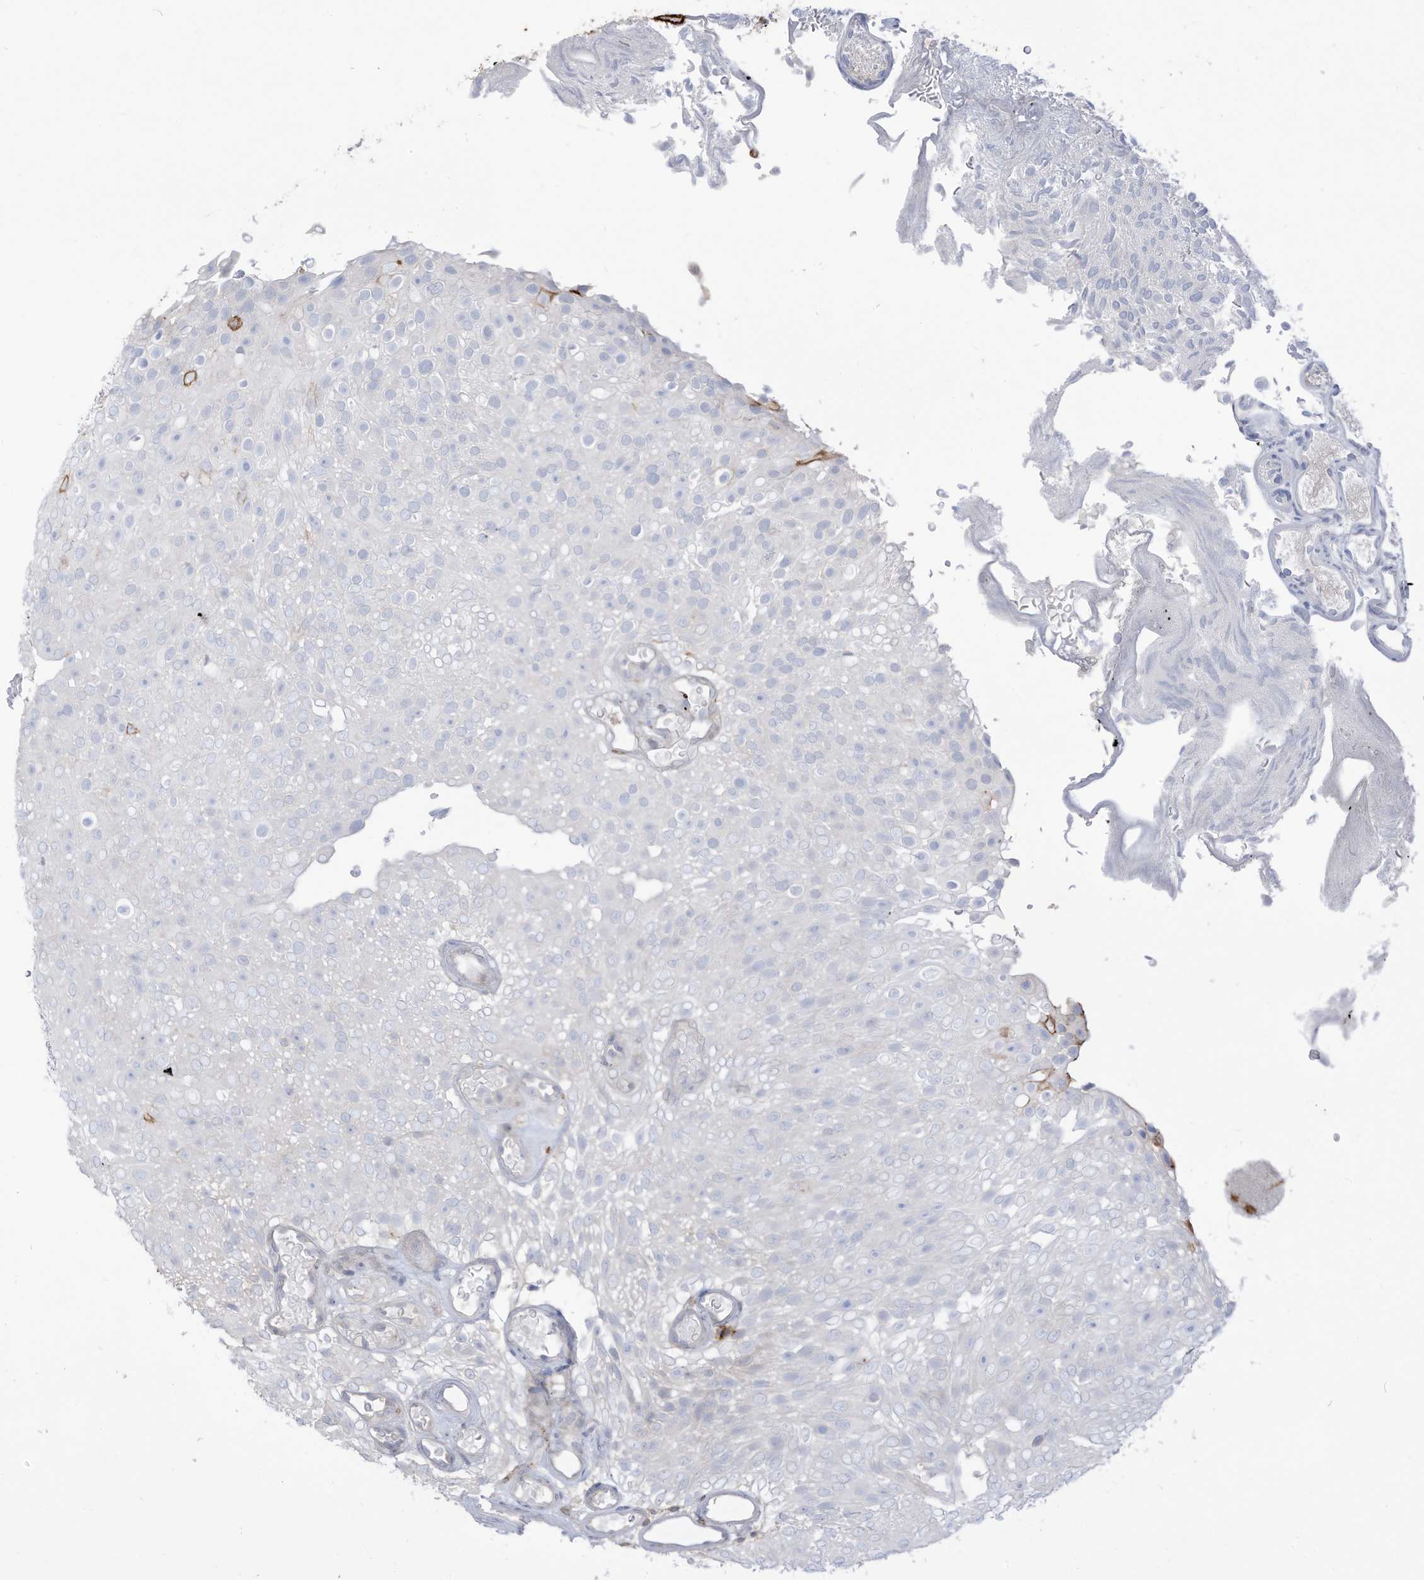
{"staining": {"intensity": "negative", "quantity": "none", "location": "none"}, "tissue": "urothelial cancer", "cell_type": "Tumor cells", "image_type": "cancer", "snomed": [{"axis": "morphology", "description": "Urothelial carcinoma, Low grade"}, {"axis": "topography", "description": "Urinary bladder"}], "caption": "DAB immunohistochemical staining of low-grade urothelial carcinoma displays no significant staining in tumor cells.", "gene": "NOTO", "patient": {"sex": "male", "age": 78}}